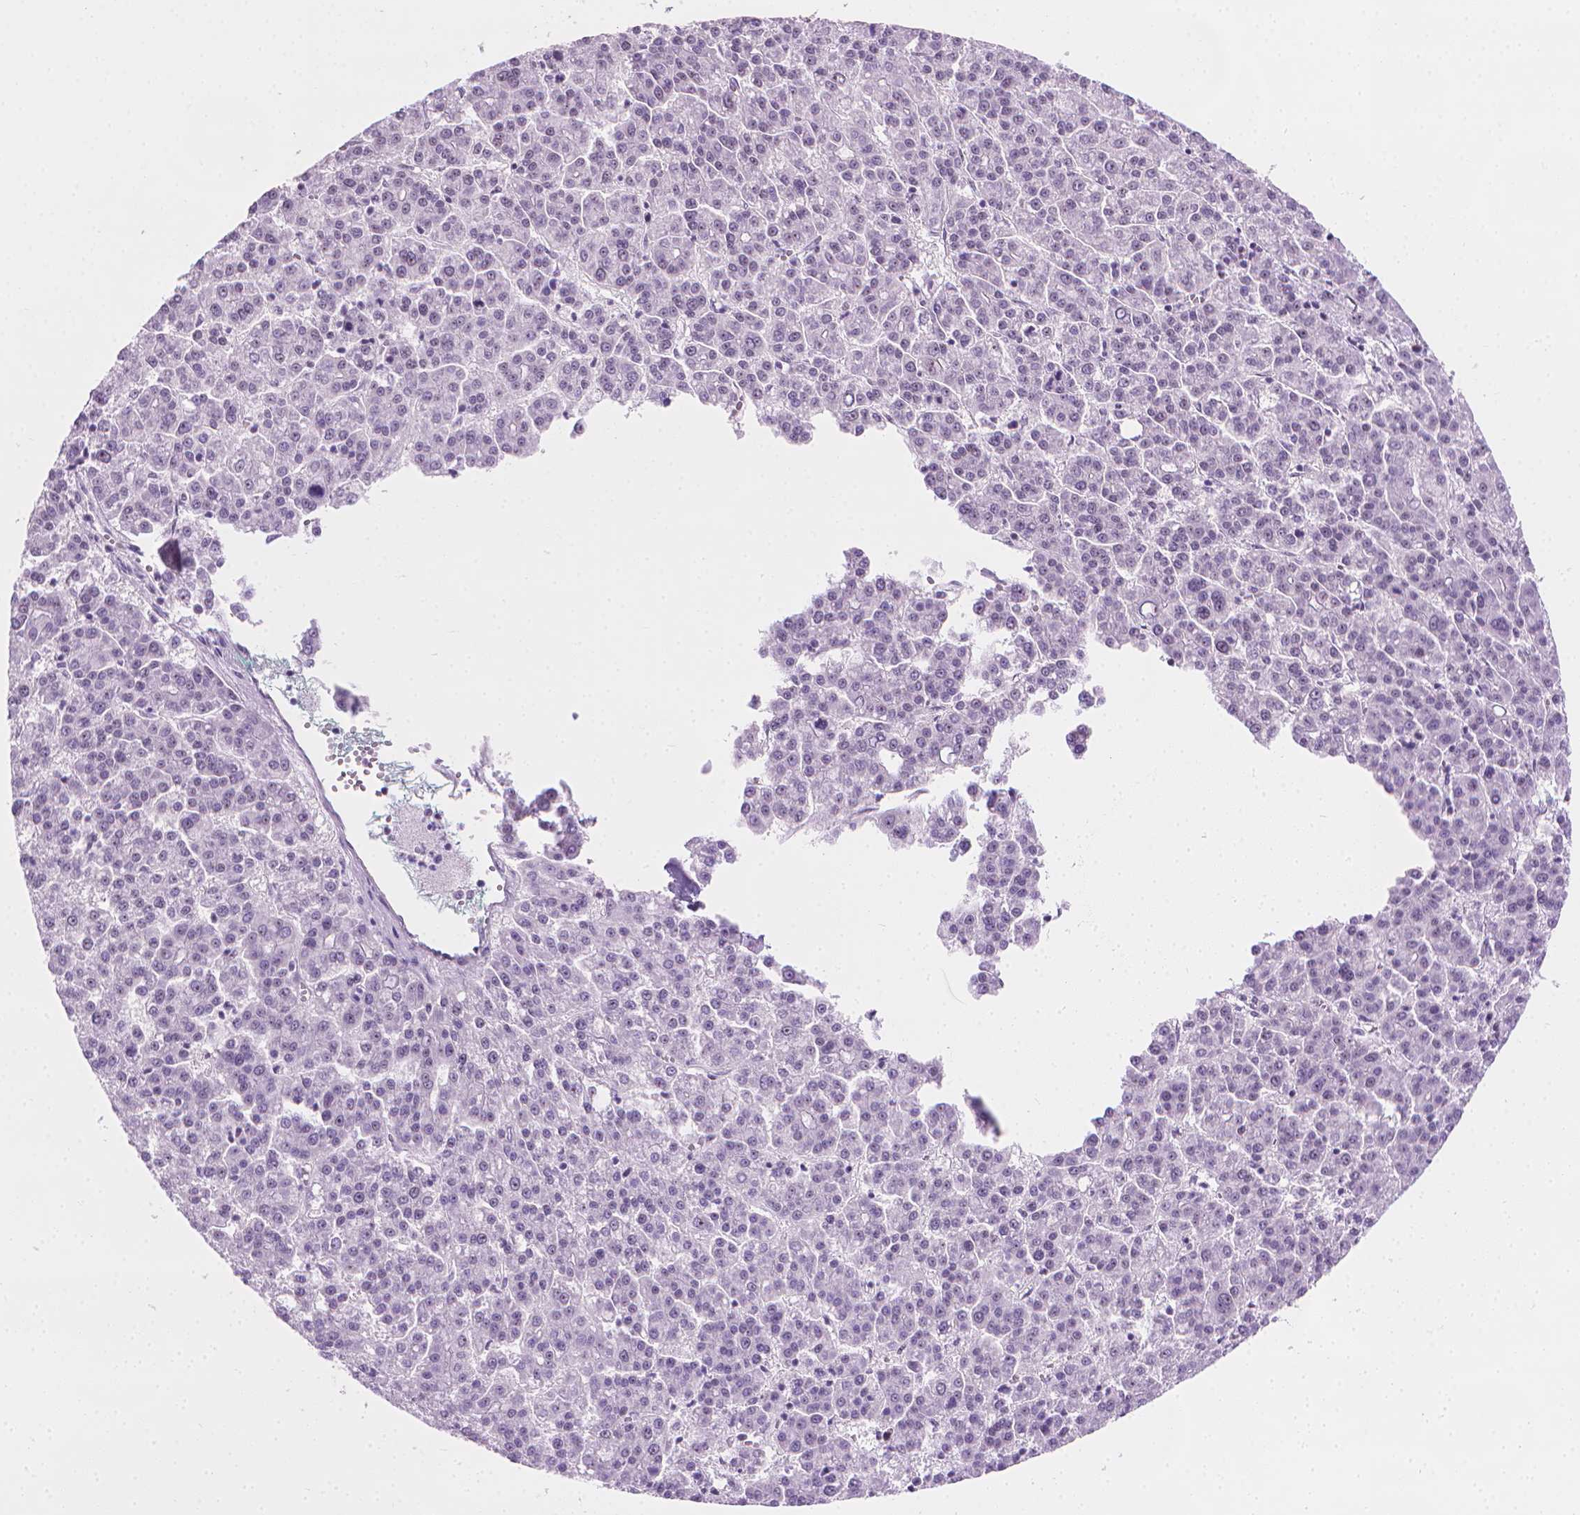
{"staining": {"intensity": "negative", "quantity": "none", "location": "none"}, "tissue": "liver cancer", "cell_type": "Tumor cells", "image_type": "cancer", "snomed": [{"axis": "morphology", "description": "Carcinoma, Hepatocellular, NOS"}, {"axis": "topography", "description": "Liver"}], "caption": "Protein analysis of liver cancer demonstrates no significant positivity in tumor cells.", "gene": "NOL7", "patient": {"sex": "female", "age": 58}}